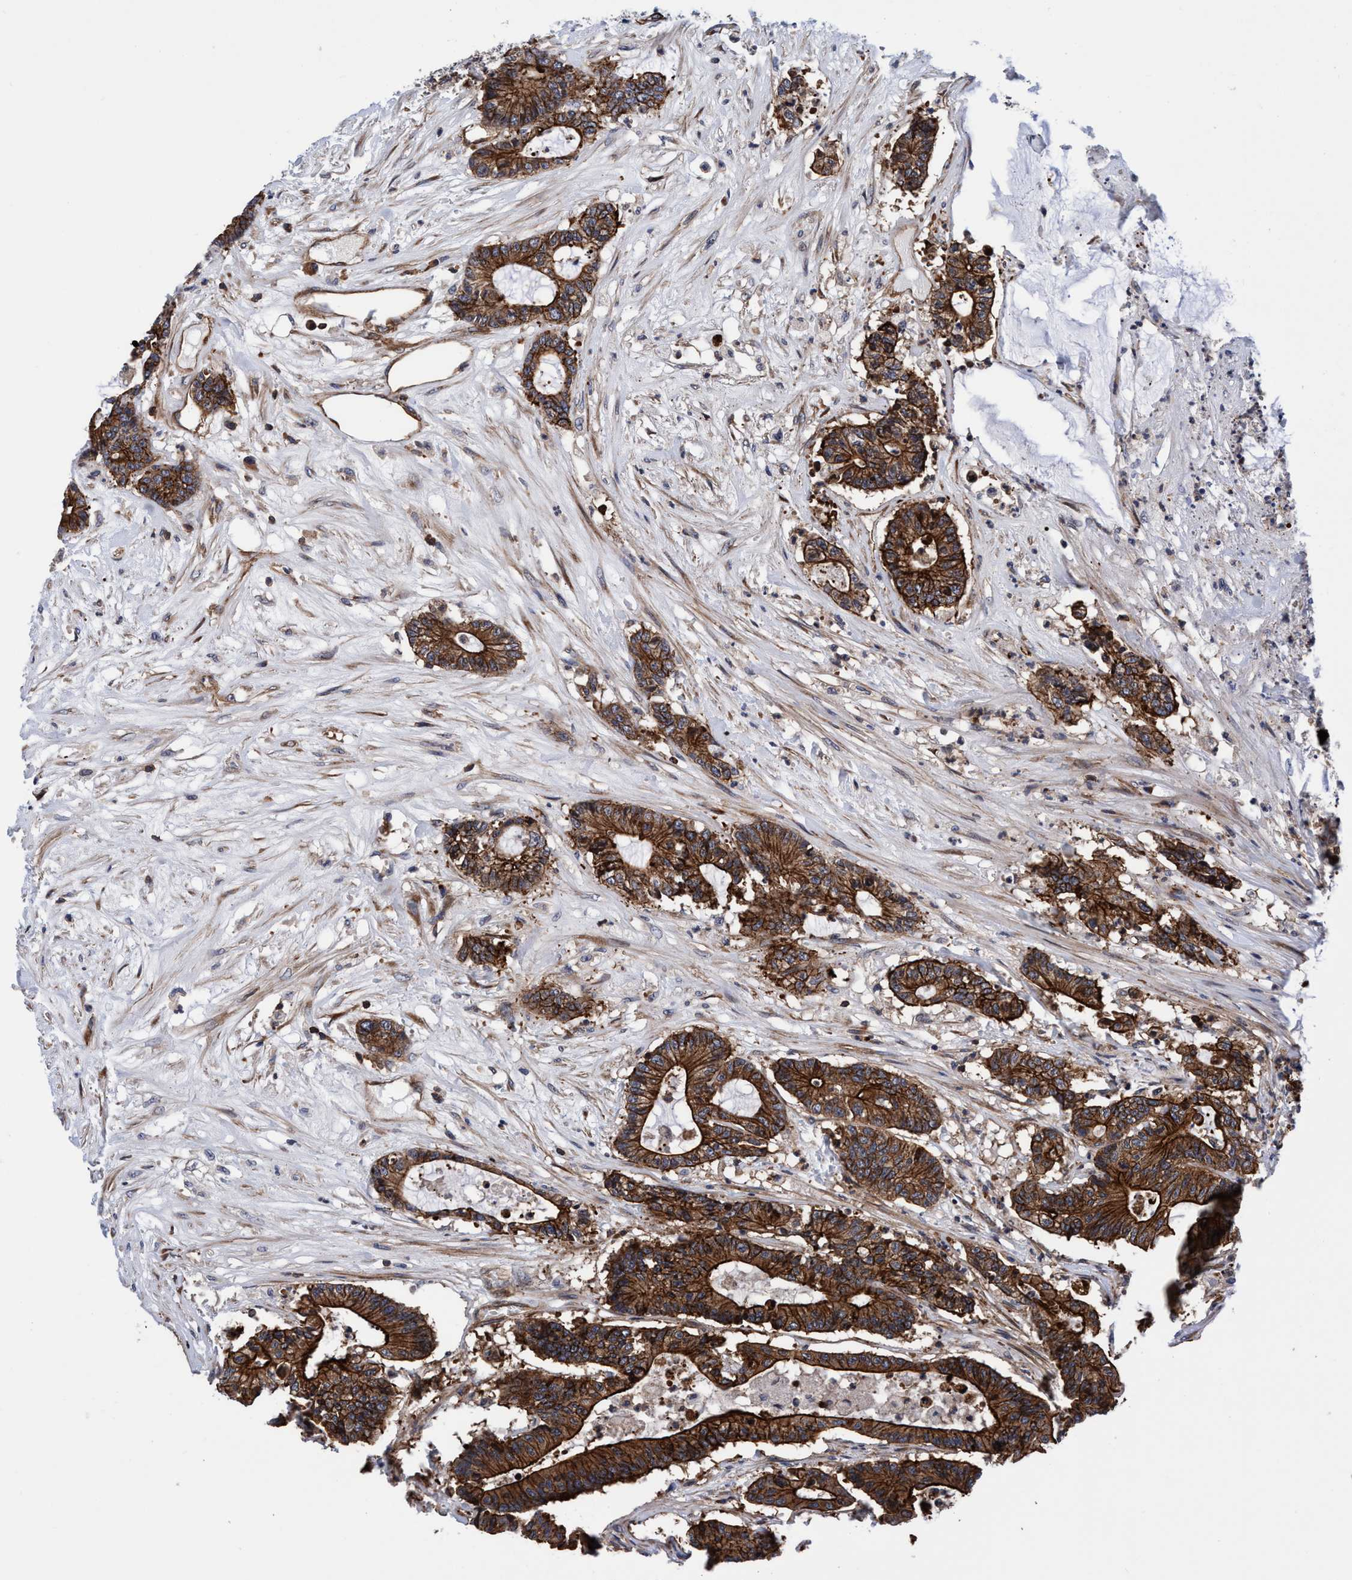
{"staining": {"intensity": "strong", "quantity": ">75%", "location": "cytoplasmic/membranous"}, "tissue": "colorectal cancer", "cell_type": "Tumor cells", "image_type": "cancer", "snomed": [{"axis": "morphology", "description": "Adenocarcinoma, NOS"}, {"axis": "topography", "description": "Colon"}], "caption": "The photomicrograph reveals immunohistochemical staining of colorectal cancer (adenocarcinoma). There is strong cytoplasmic/membranous positivity is appreciated in about >75% of tumor cells.", "gene": "MCM3AP", "patient": {"sex": "female", "age": 84}}